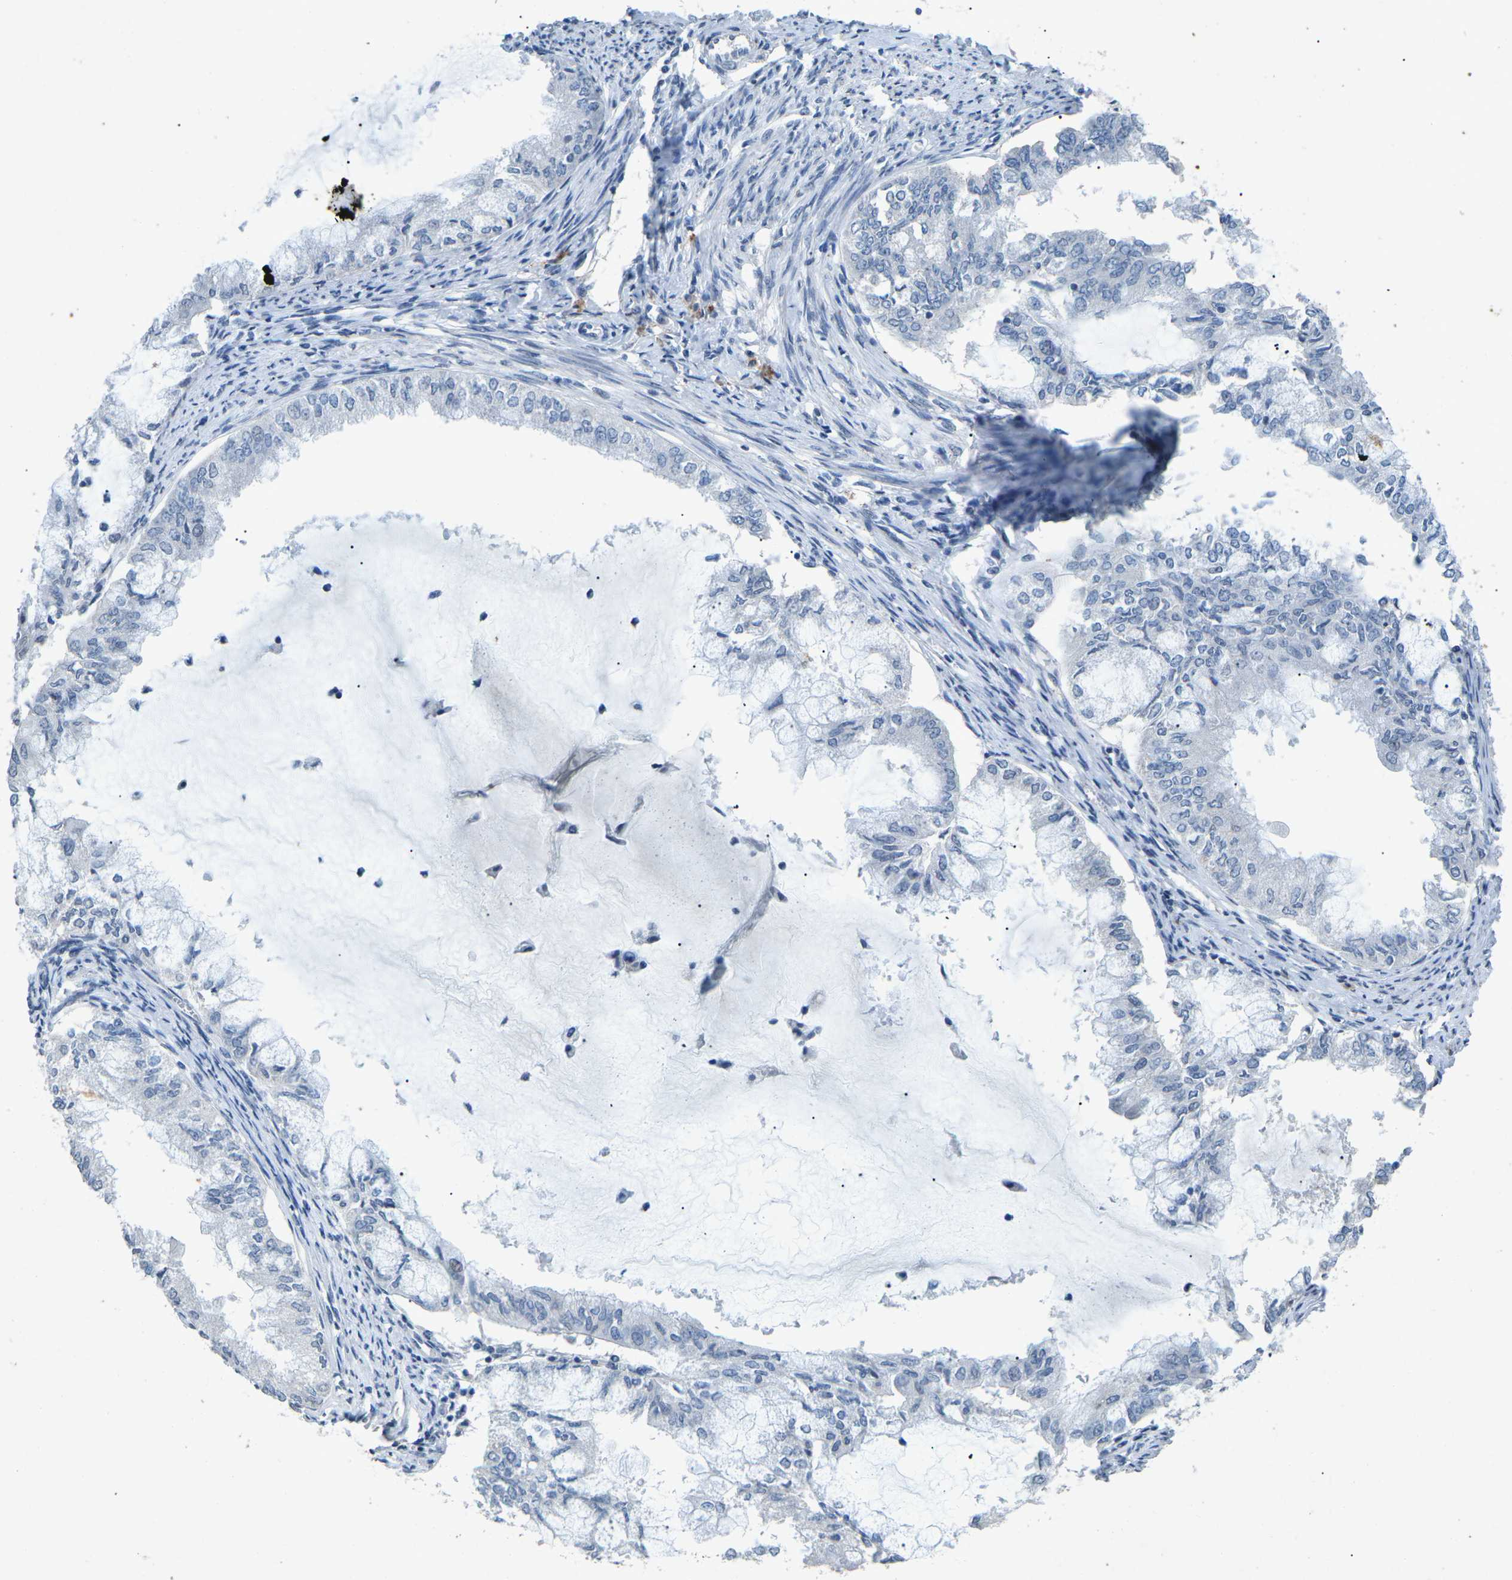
{"staining": {"intensity": "negative", "quantity": "none", "location": "none"}, "tissue": "endometrial cancer", "cell_type": "Tumor cells", "image_type": "cancer", "snomed": [{"axis": "morphology", "description": "Adenocarcinoma, NOS"}, {"axis": "topography", "description": "Endometrium"}], "caption": "Immunohistochemistry image of human endometrial cancer stained for a protein (brown), which displays no expression in tumor cells. (DAB immunohistochemistry with hematoxylin counter stain).", "gene": "A1BG", "patient": {"sex": "female", "age": 86}}